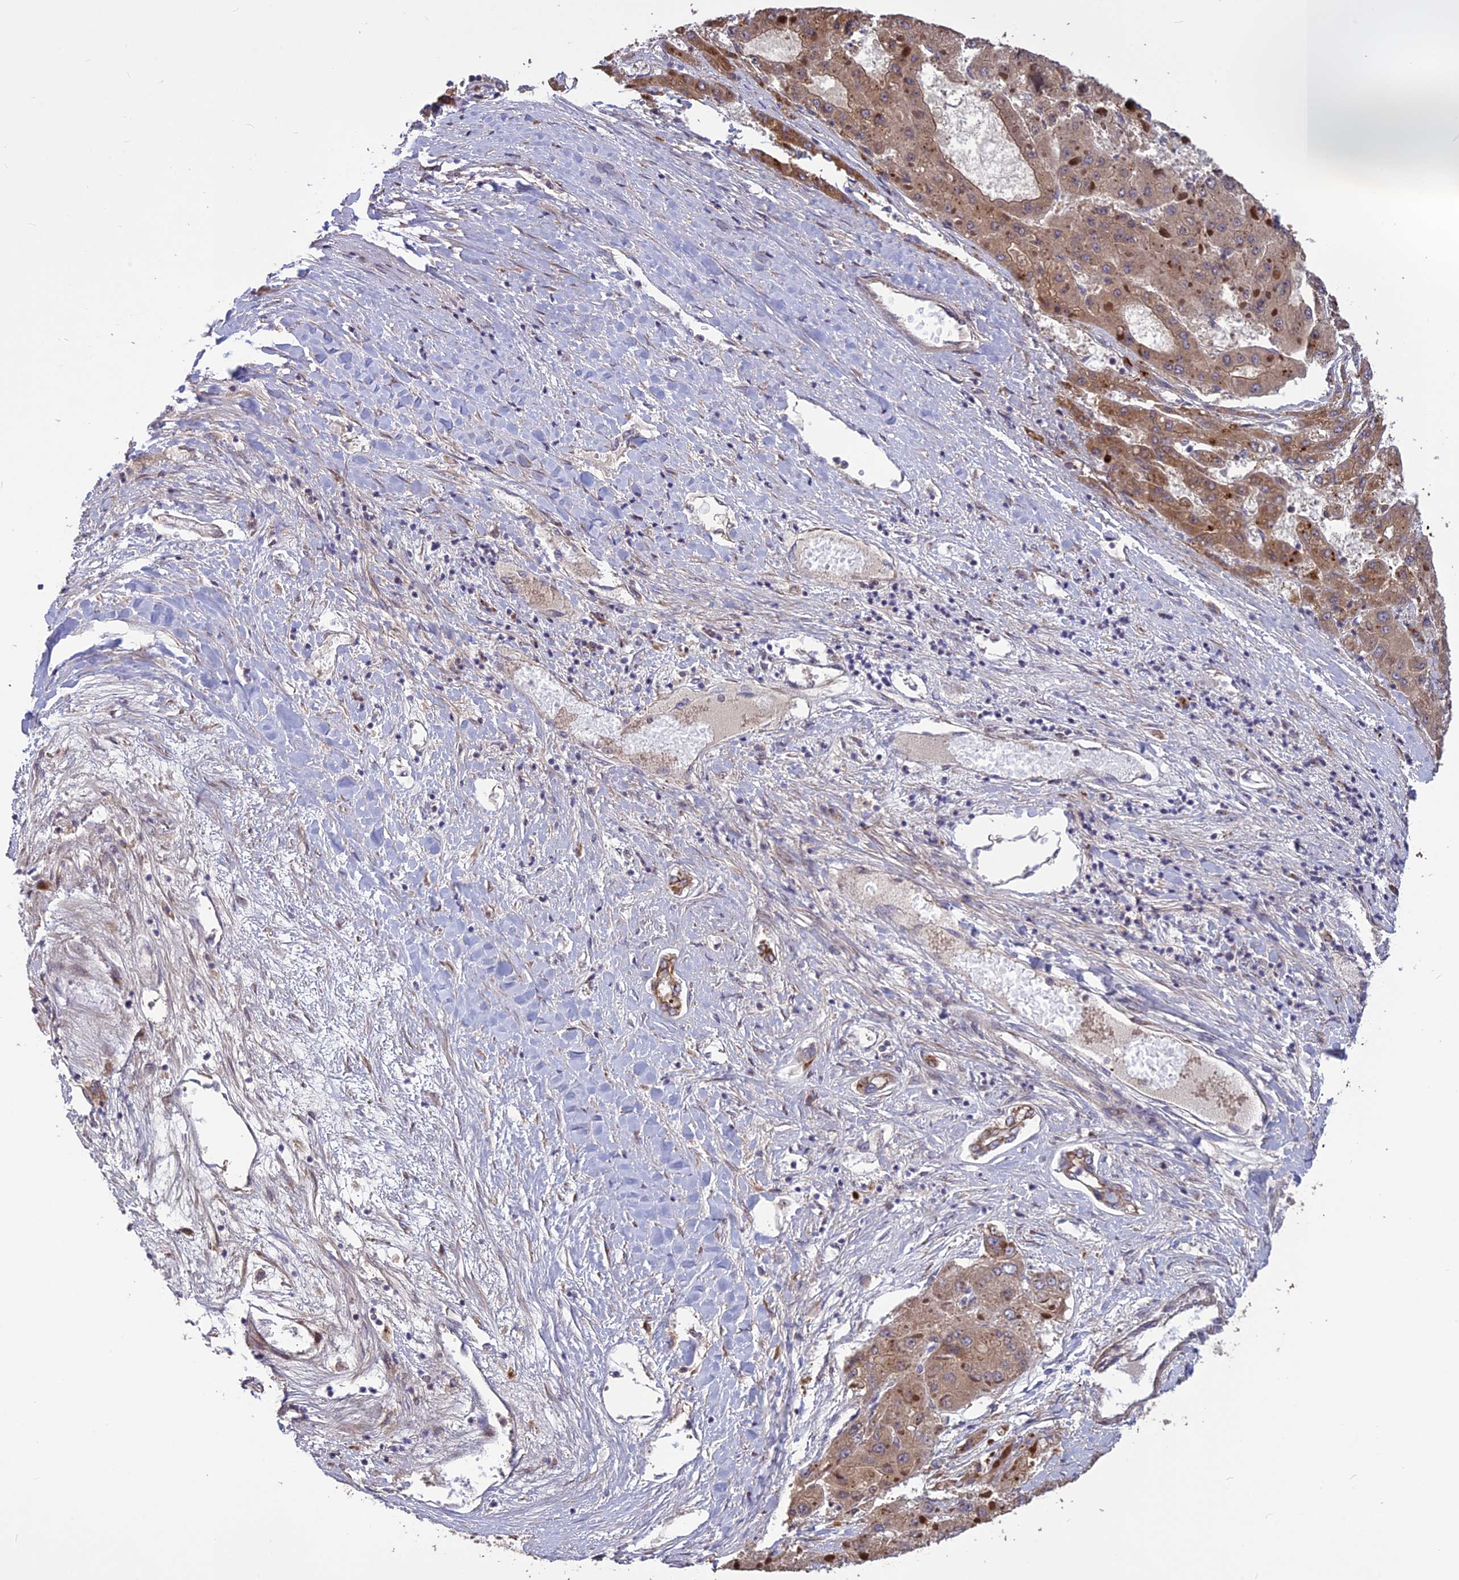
{"staining": {"intensity": "moderate", "quantity": "25%-75%", "location": "cytoplasmic/membranous"}, "tissue": "liver cancer", "cell_type": "Tumor cells", "image_type": "cancer", "snomed": [{"axis": "morphology", "description": "Carcinoma, Hepatocellular, NOS"}, {"axis": "topography", "description": "Liver"}], "caption": "This micrograph reveals liver hepatocellular carcinoma stained with immunohistochemistry to label a protein in brown. The cytoplasmic/membranous of tumor cells show moderate positivity for the protein. Nuclei are counter-stained blue.", "gene": "SPG21", "patient": {"sex": "female", "age": 73}}